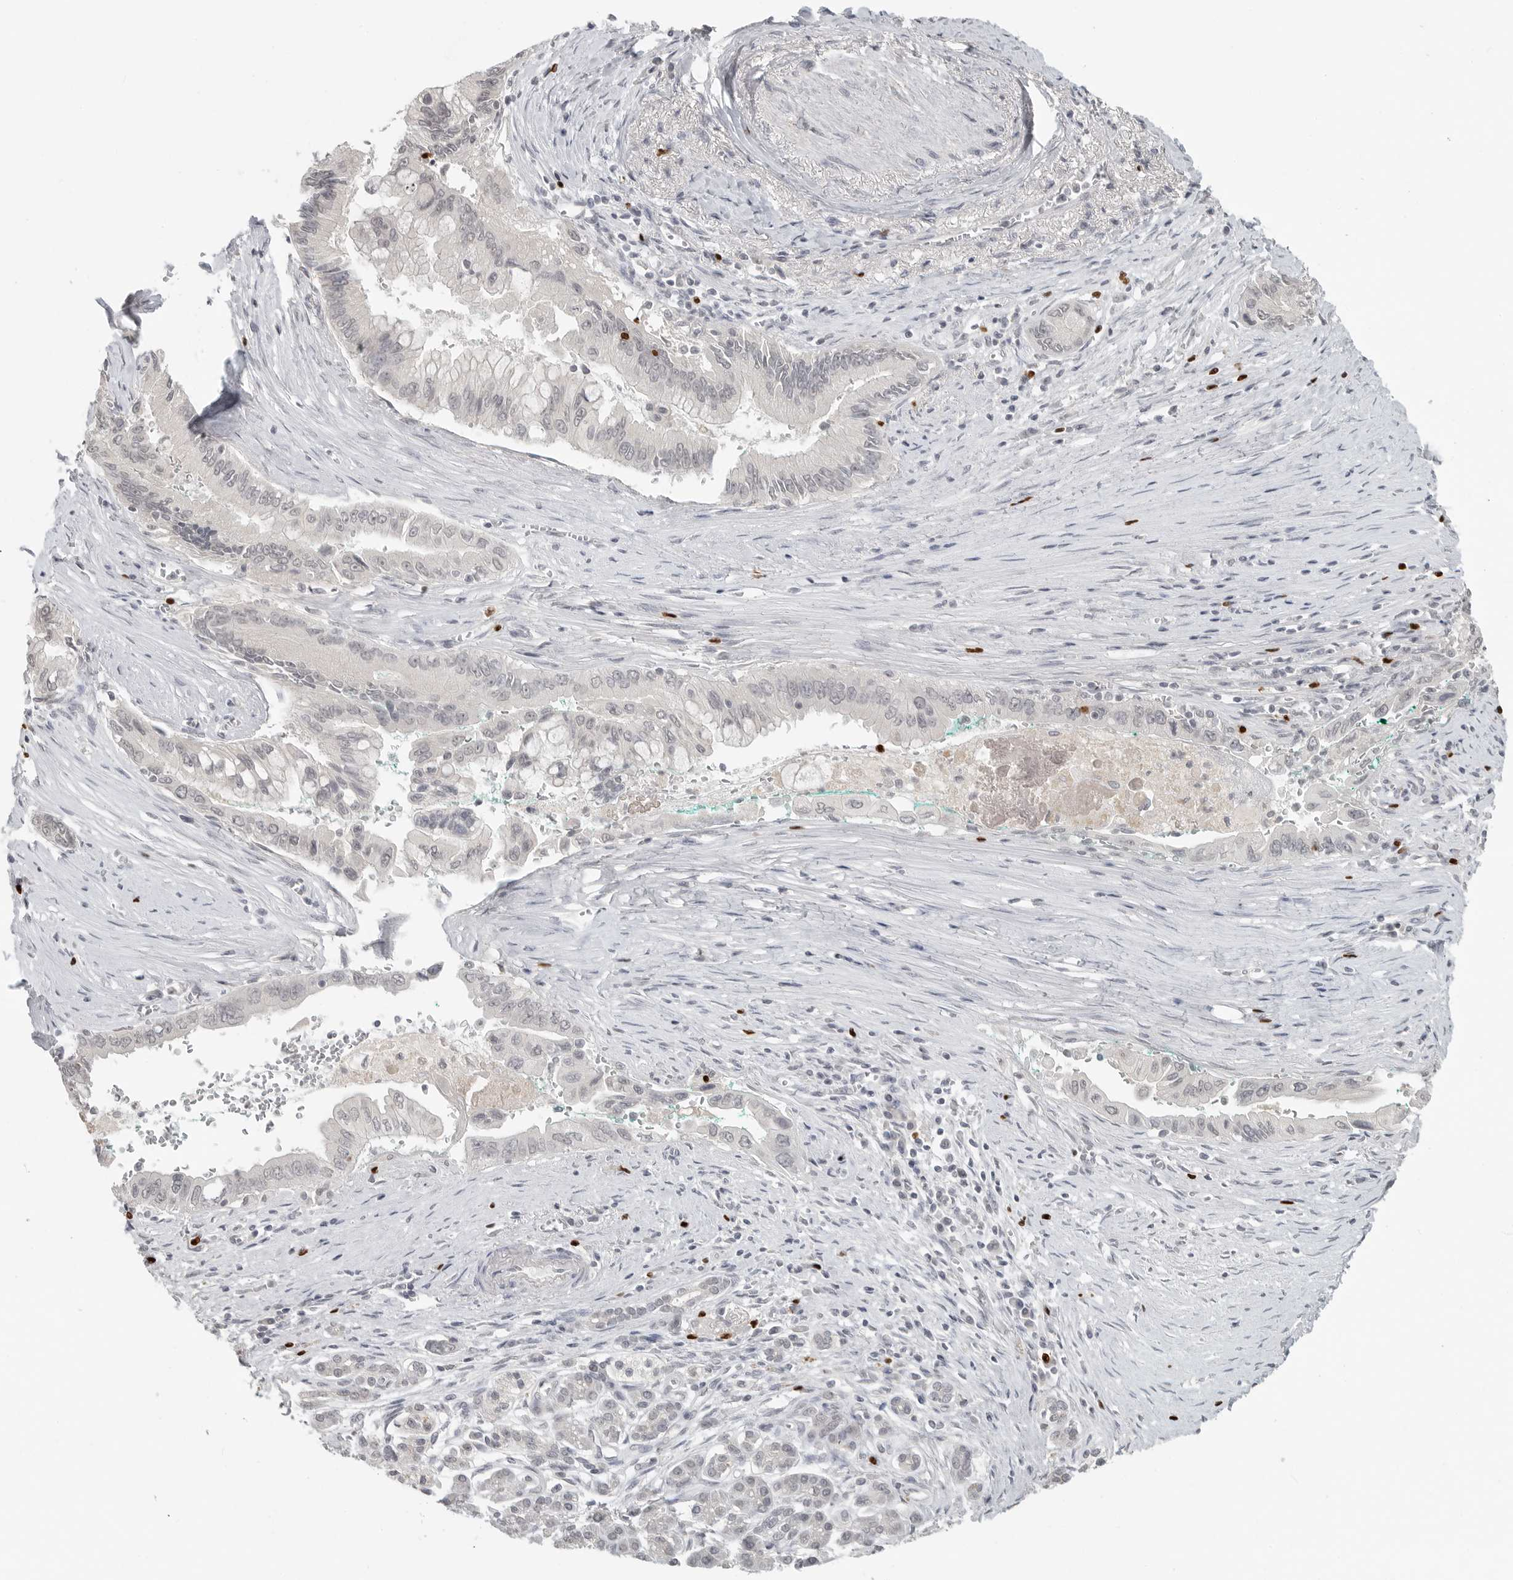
{"staining": {"intensity": "negative", "quantity": "none", "location": "none"}, "tissue": "pancreatic cancer", "cell_type": "Tumor cells", "image_type": "cancer", "snomed": [{"axis": "morphology", "description": "Adenocarcinoma, NOS"}, {"axis": "topography", "description": "Pancreas"}], "caption": "DAB (3,3'-diaminobenzidine) immunohistochemical staining of pancreatic adenocarcinoma shows no significant expression in tumor cells. (Immunohistochemistry (ihc), brightfield microscopy, high magnification).", "gene": "FOXP3", "patient": {"sex": "male", "age": 78}}